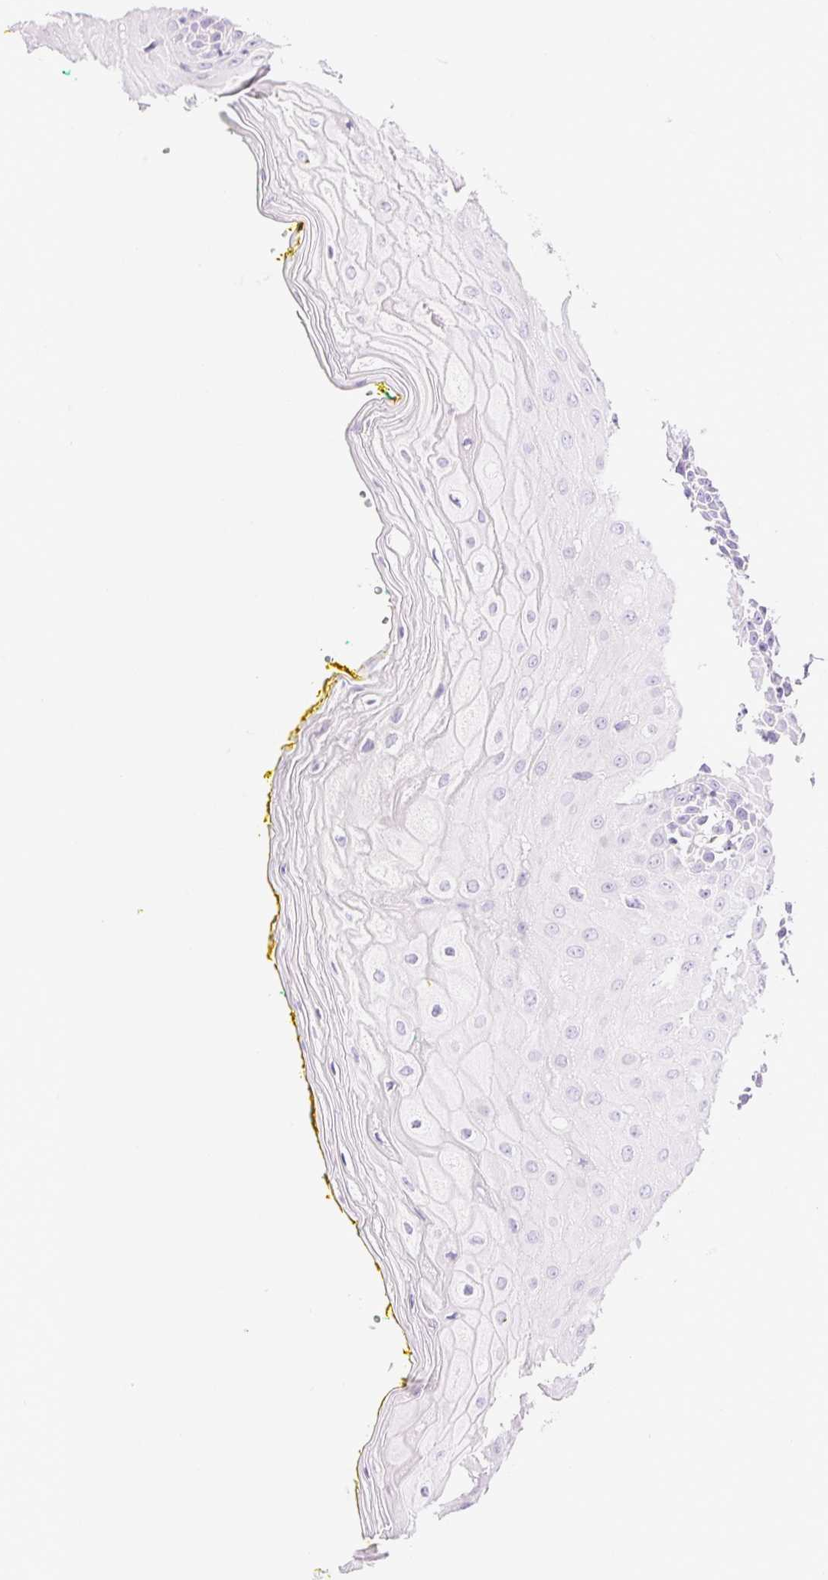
{"staining": {"intensity": "negative", "quantity": "none", "location": "none"}, "tissue": "oral mucosa", "cell_type": "Squamous epithelial cells", "image_type": "normal", "snomed": [{"axis": "morphology", "description": "Normal tissue, NOS"}, {"axis": "morphology", "description": "Squamous cell carcinoma, NOS"}, {"axis": "topography", "description": "Oral tissue"}, {"axis": "topography", "description": "Head-Neck"}], "caption": "Immunohistochemical staining of unremarkable human oral mucosa demonstrates no significant expression in squamous epithelial cells. The staining is performed using DAB (3,3'-diaminobenzidine) brown chromogen with nuclei counter-stained in using hematoxylin.", "gene": "CTRL", "patient": {"sex": "female", "age": 70}}